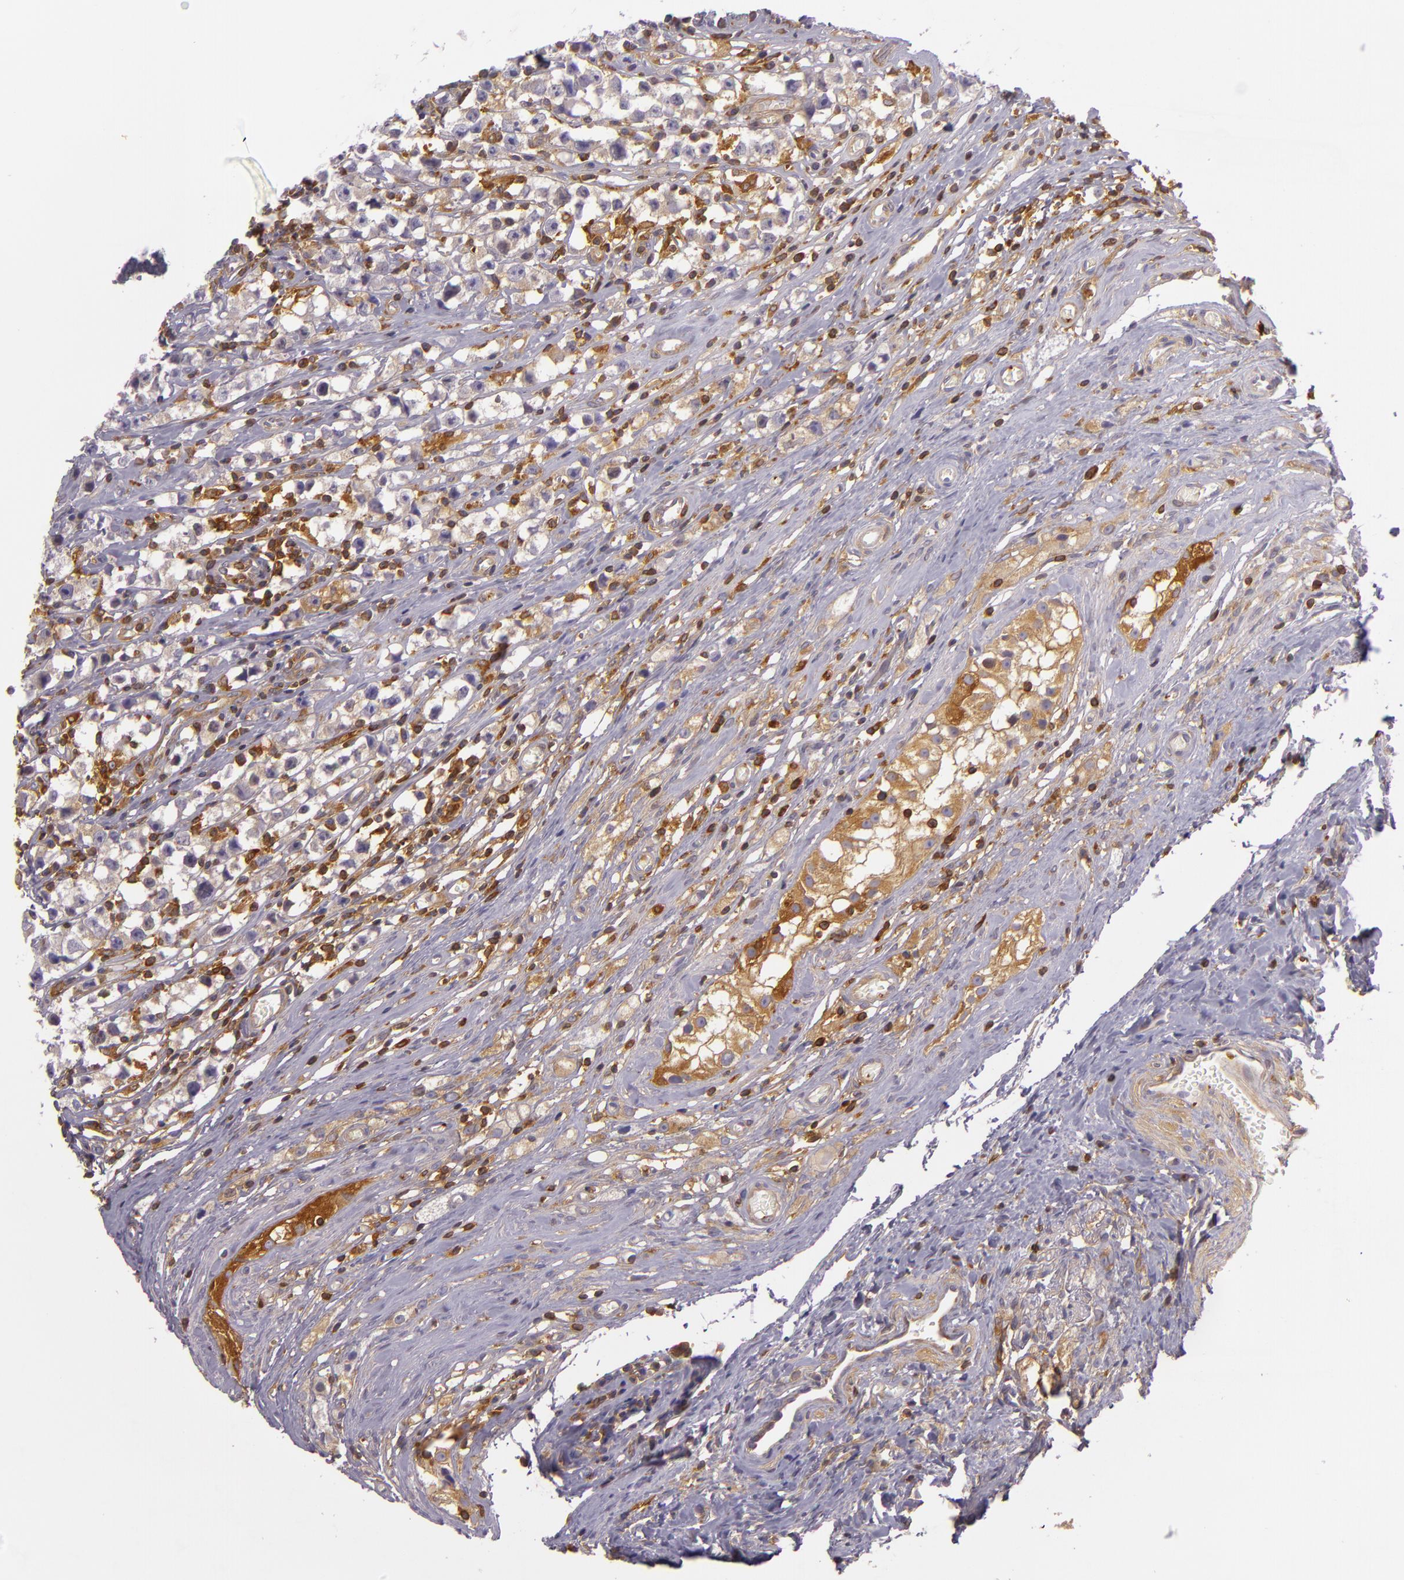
{"staining": {"intensity": "weak", "quantity": "<25%", "location": "cytoplasmic/membranous"}, "tissue": "testis cancer", "cell_type": "Tumor cells", "image_type": "cancer", "snomed": [{"axis": "morphology", "description": "Seminoma, NOS"}, {"axis": "topography", "description": "Testis"}], "caption": "There is no significant positivity in tumor cells of seminoma (testis).", "gene": "TLN1", "patient": {"sex": "male", "age": 35}}